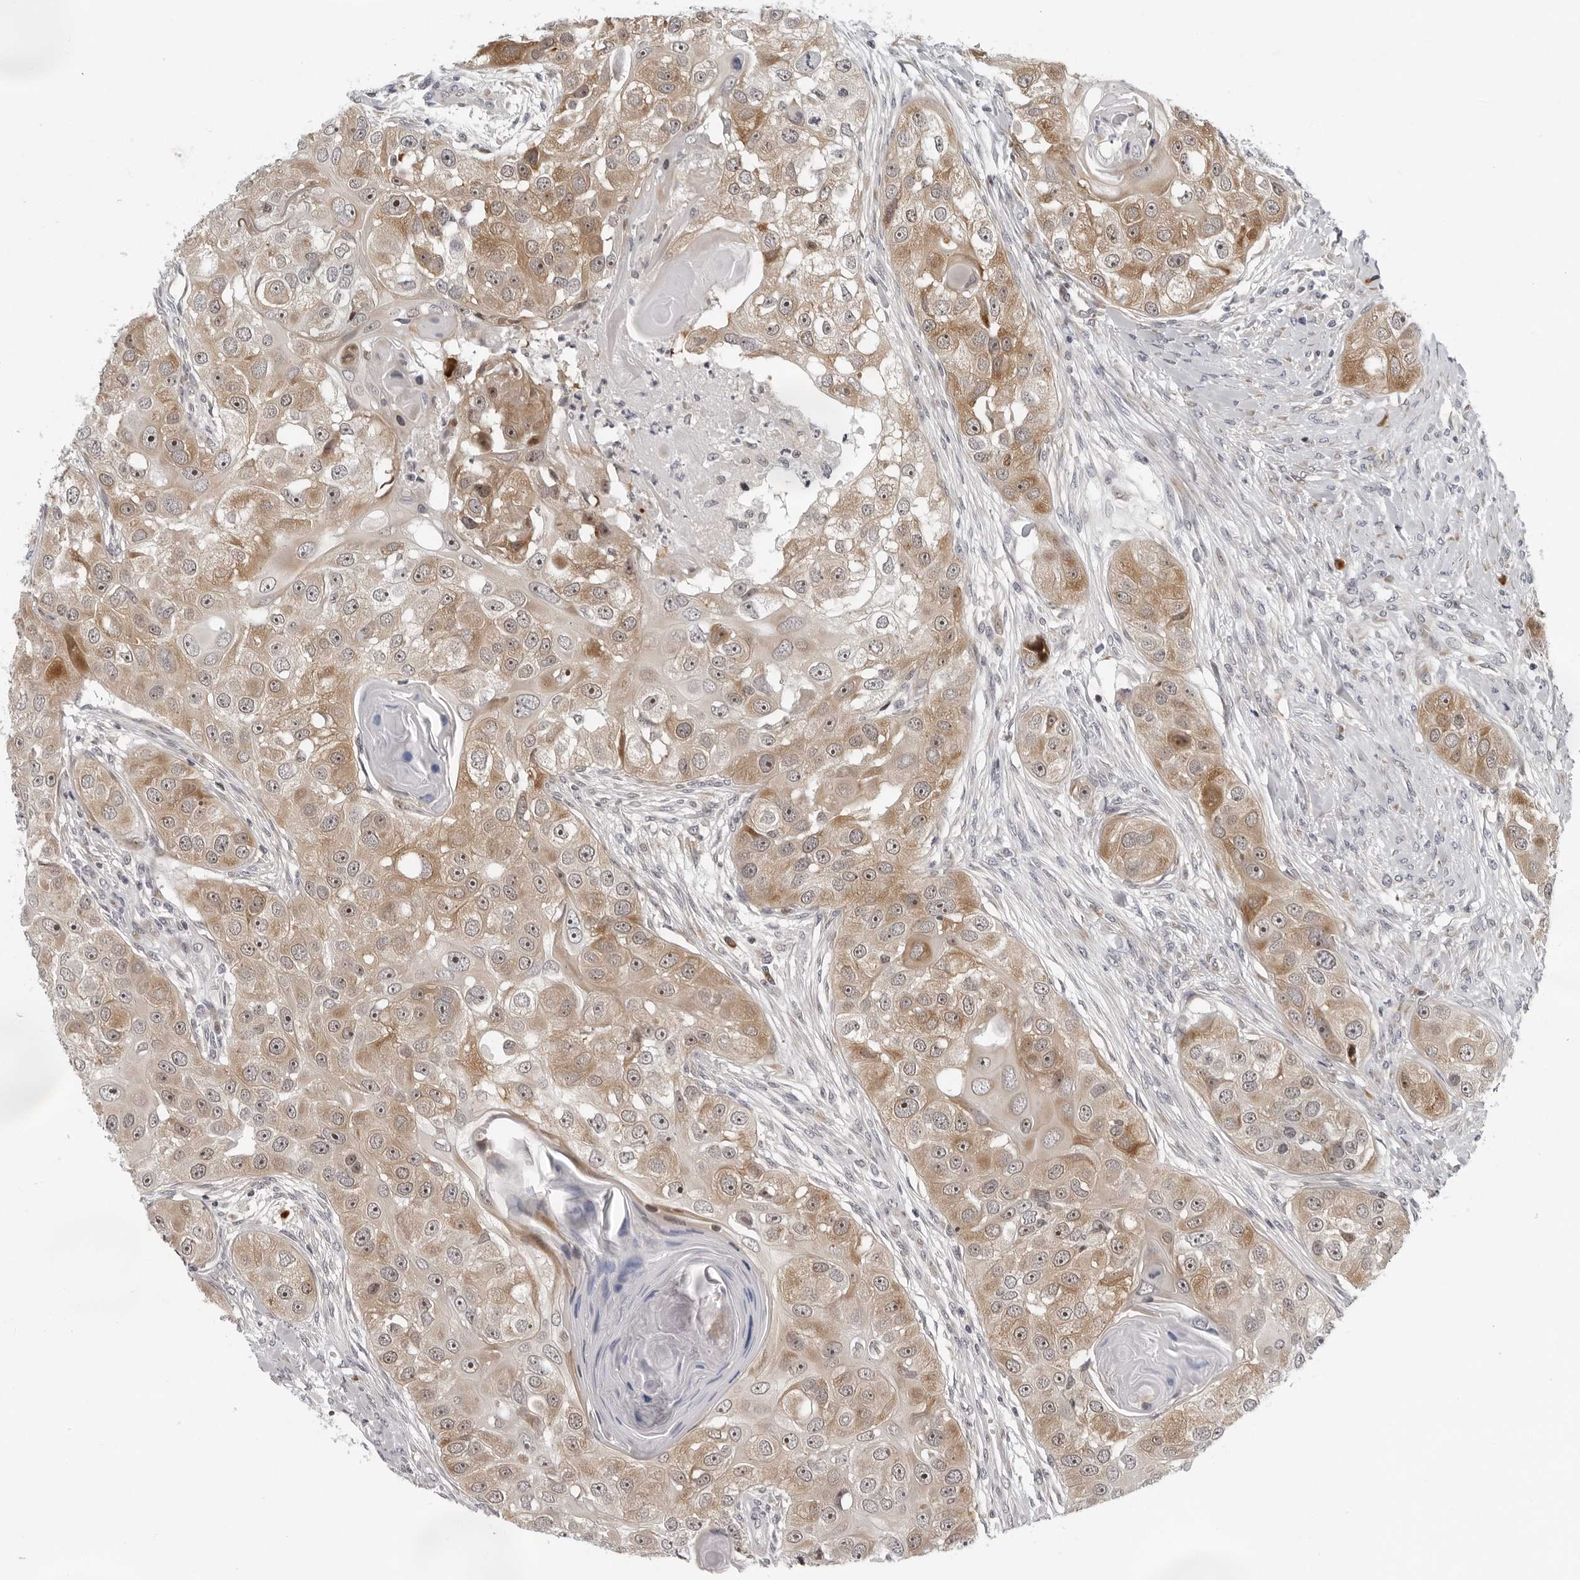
{"staining": {"intensity": "moderate", "quantity": ">75%", "location": "cytoplasmic/membranous"}, "tissue": "head and neck cancer", "cell_type": "Tumor cells", "image_type": "cancer", "snomed": [{"axis": "morphology", "description": "Normal tissue, NOS"}, {"axis": "morphology", "description": "Squamous cell carcinoma, NOS"}, {"axis": "topography", "description": "Skeletal muscle"}, {"axis": "topography", "description": "Head-Neck"}], "caption": "A micrograph of head and neck cancer stained for a protein exhibits moderate cytoplasmic/membranous brown staining in tumor cells.", "gene": "PIP4K2C", "patient": {"sex": "male", "age": 51}}